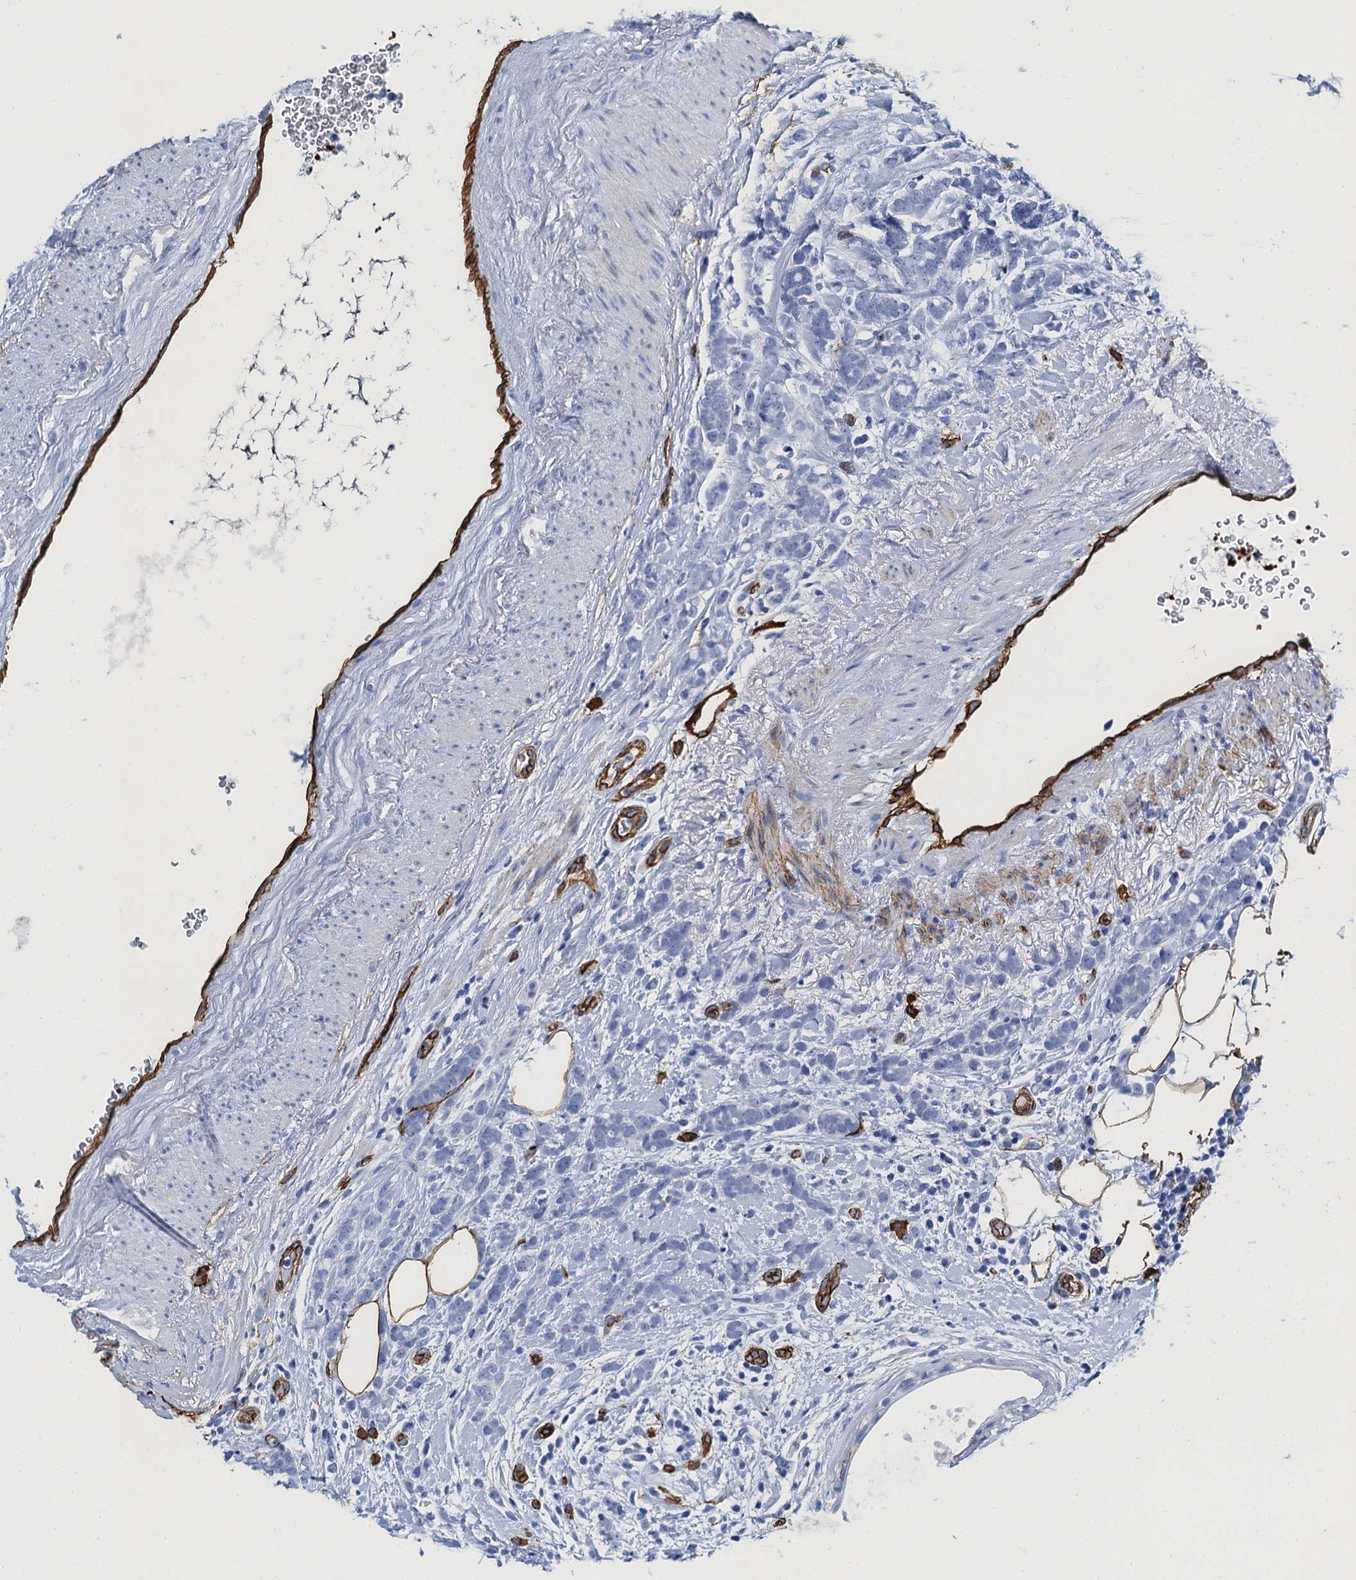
{"staining": {"intensity": "negative", "quantity": "none", "location": "none"}, "tissue": "breast cancer", "cell_type": "Tumor cells", "image_type": "cancer", "snomed": [{"axis": "morphology", "description": "Lobular carcinoma"}, {"axis": "topography", "description": "Breast"}], "caption": "There is no significant expression in tumor cells of breast lobular carcinoma.", "gene": "CAVIN2", "patient": {"sex": "female", "age": 58}}